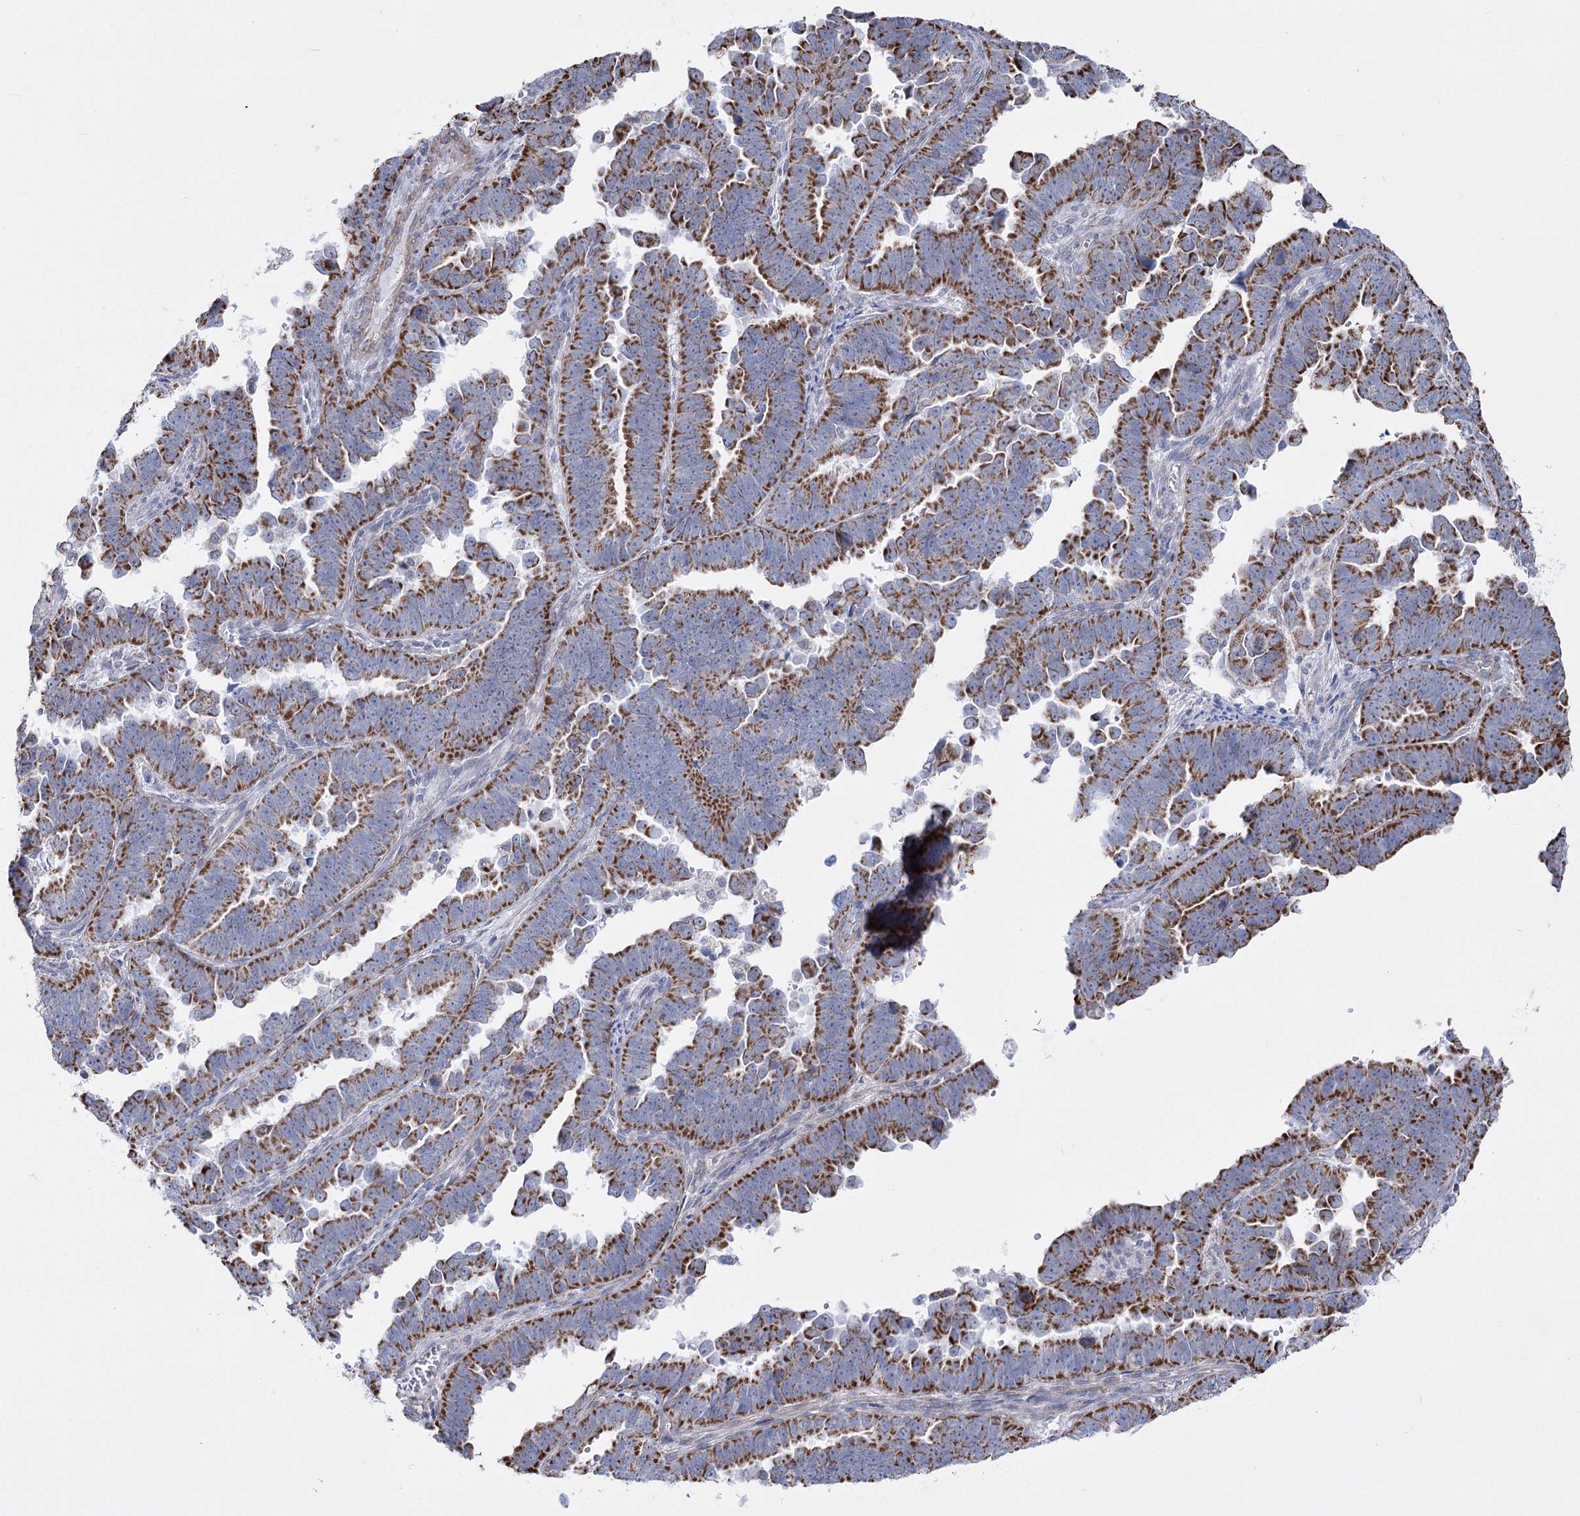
{"staining": {"intensity": "strong", "quantity": ">75%", "location": "cytoplasmic/membranous"}, "tissue": "endometrial cancer", "cell_type": "Tumor cells", "image_type": "cancer", "snomed": [{"axis": "morphology", "description": "Adenocarcinoma, NOS"}, {"axis": "topography", "description": "Endometrium"}], "caption": "Approximately >75% of tumor cells in human endometrial adenocarcinoma exhibit strong cytoplasmic/membranous protein positivity as visualized by brown immunohistochemical staining.", "gene": "PDHB", "patient": {"sex": "female", "age": 75}}